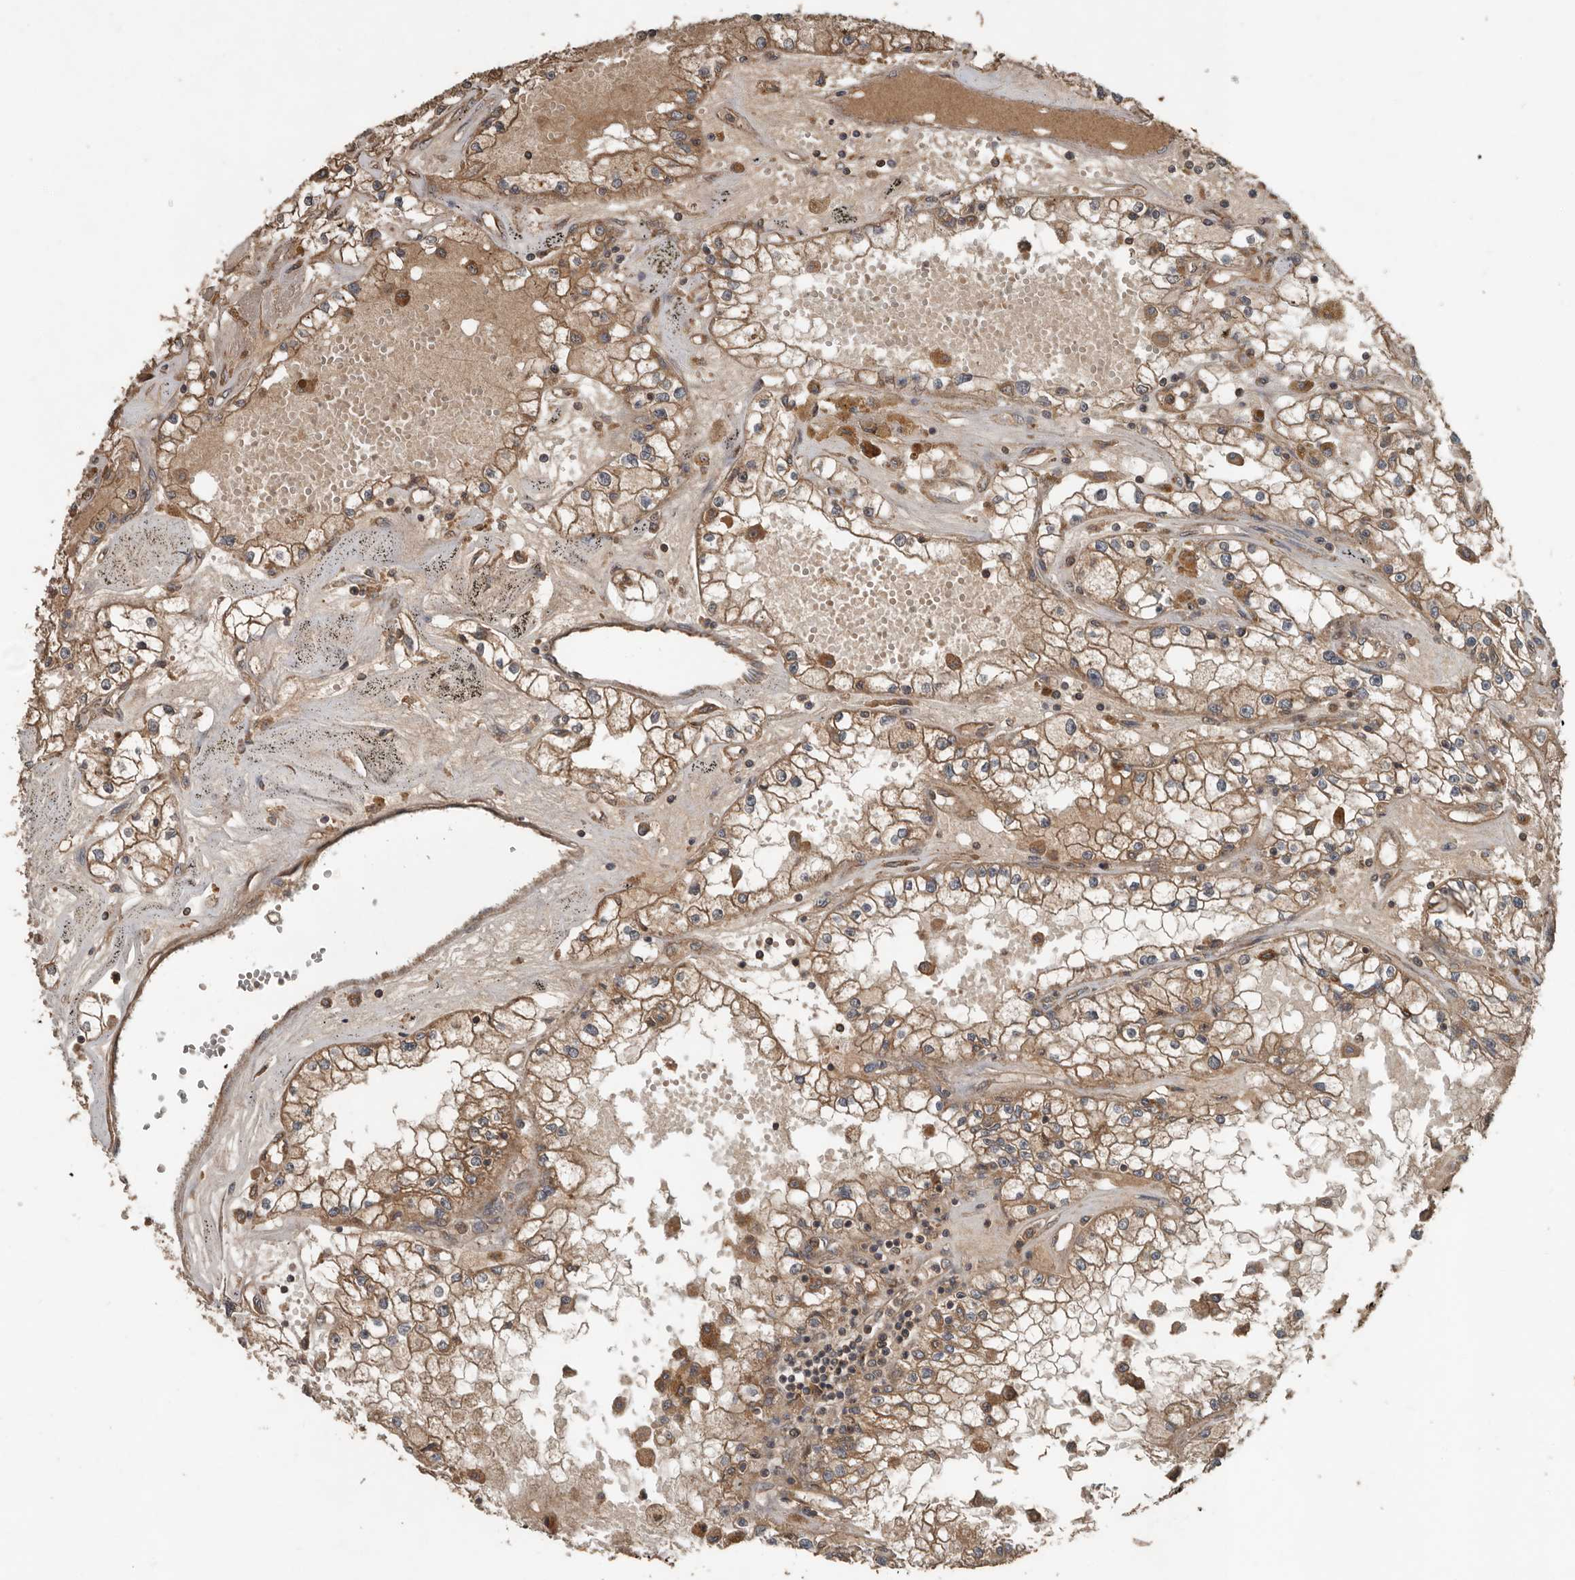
{"staining": {"intensity": "moderate", "quantity": ">75%", "location": "cytoplasmic/membranous"}, "tissue": "renal cancer", "cell_type": "Tumor cells", "image_type": "cancer", "snomed": [{"axis": "morphology", "description": "Adenocarcinoma, NOS"}, {"axis": "topography", "description": "Kidney"}], "caption": "High-magnification brightfield microscopy of renal cancer (adenocarcinoma) stained with DAB (3,3'-diaminobenzidine) (brown) and counterstained with hematoxylin (blue). tumor cells exhibit moderate cytoplasmic/membranous expression is present in approximately>75% of cells.", "gene": "RNF207", "patient": {"sex": "male", "age": 56}}